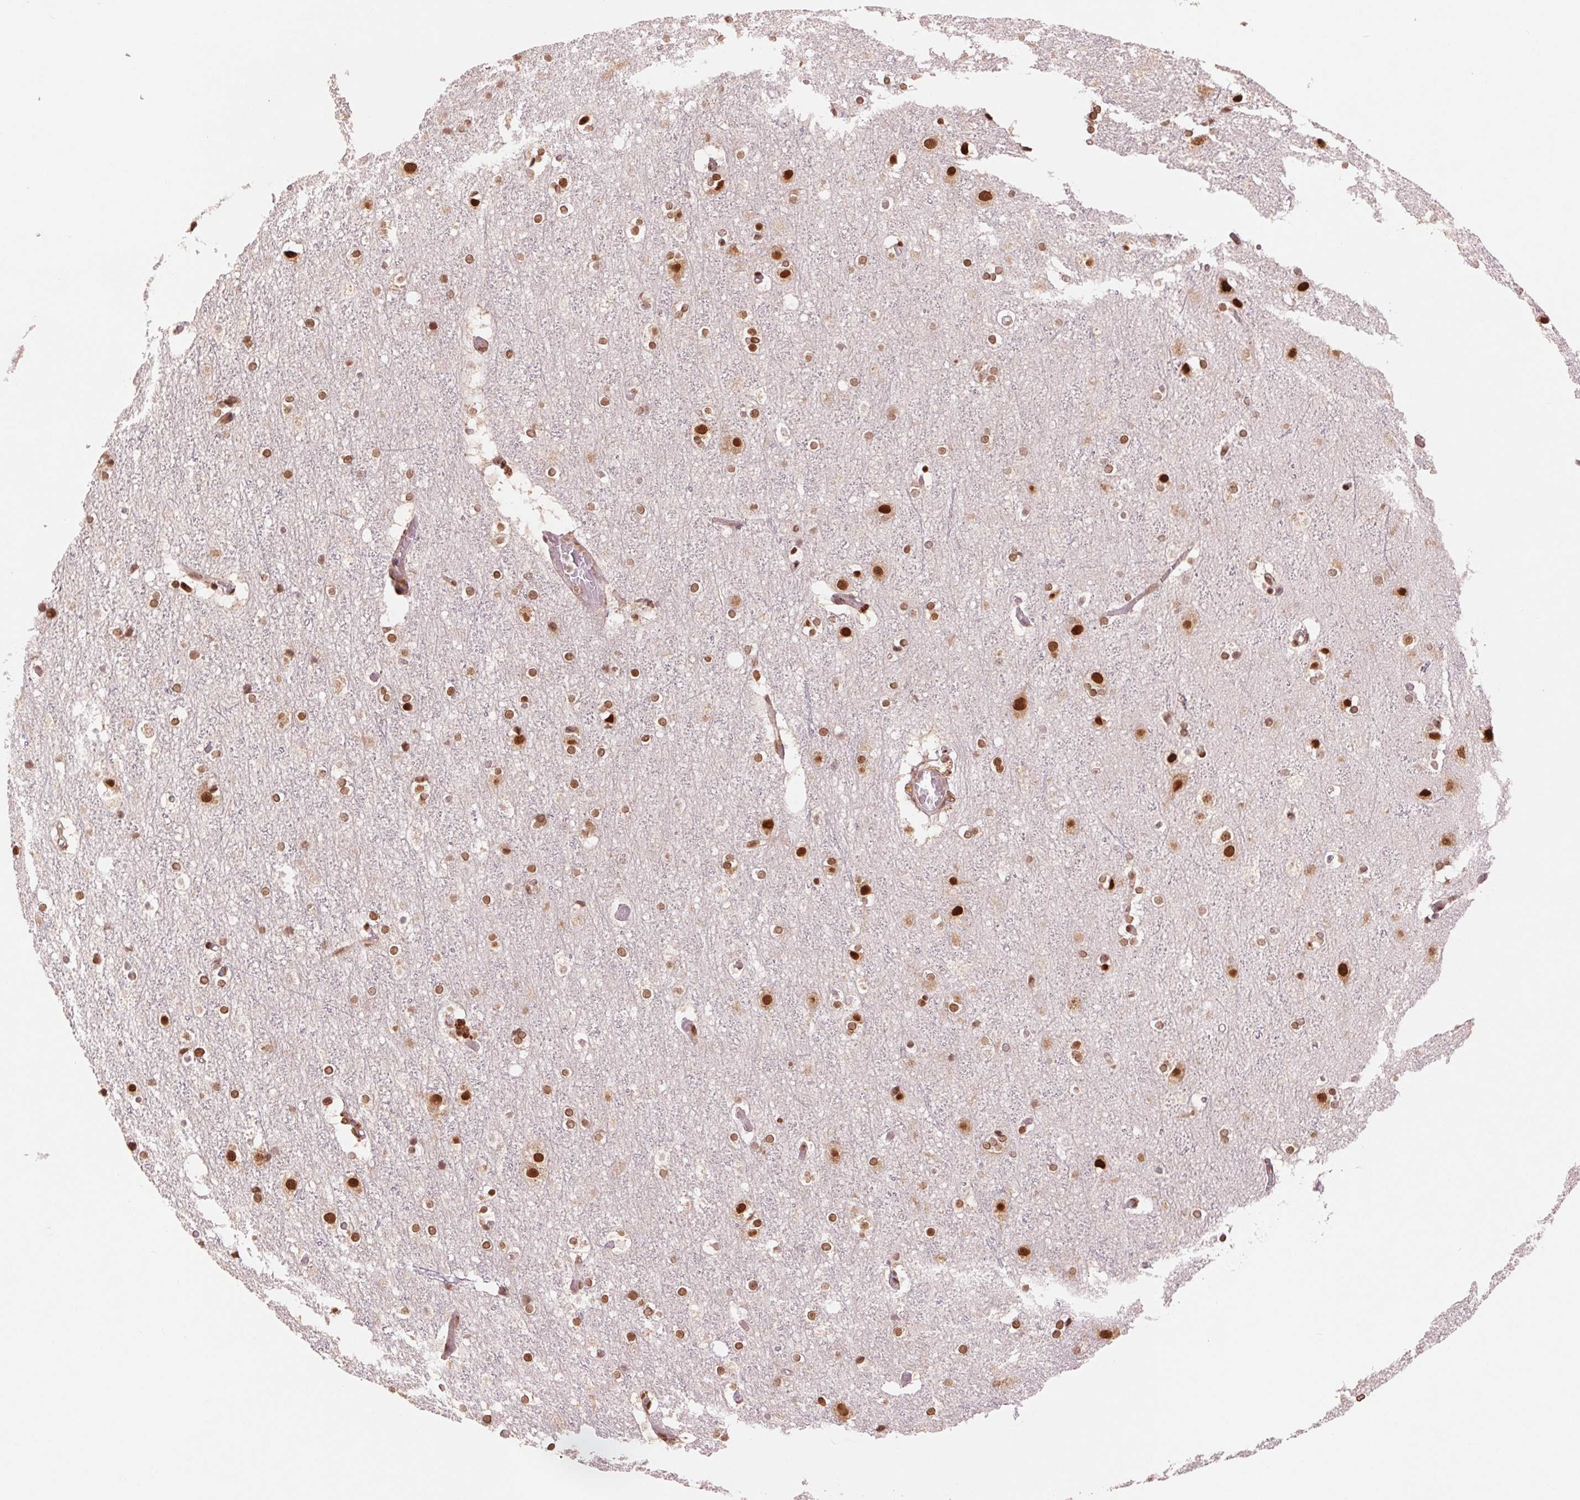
{"staining": {"intensity": "strong", "quantity": ">75%", "location": "nuclear"}, "tissue": "cerebral cortex", "cell_type": "Endothelial cells", "image_type": "normal", "snomed": [{"axis": "morphology", "description": "Normal tissue, NOS"}, {"axis": "topography", "description": "Cerebral cortex"}], "caption": "Immunohistochemical staining of normal cerebral cortex demonstrates >75% levels of strong nuclear protein positivity in about >75% of endothelial cells. Nuclei are stained in blue.", "gene": "TTLL9", "patient": {"sex": "female", "age": 52}}